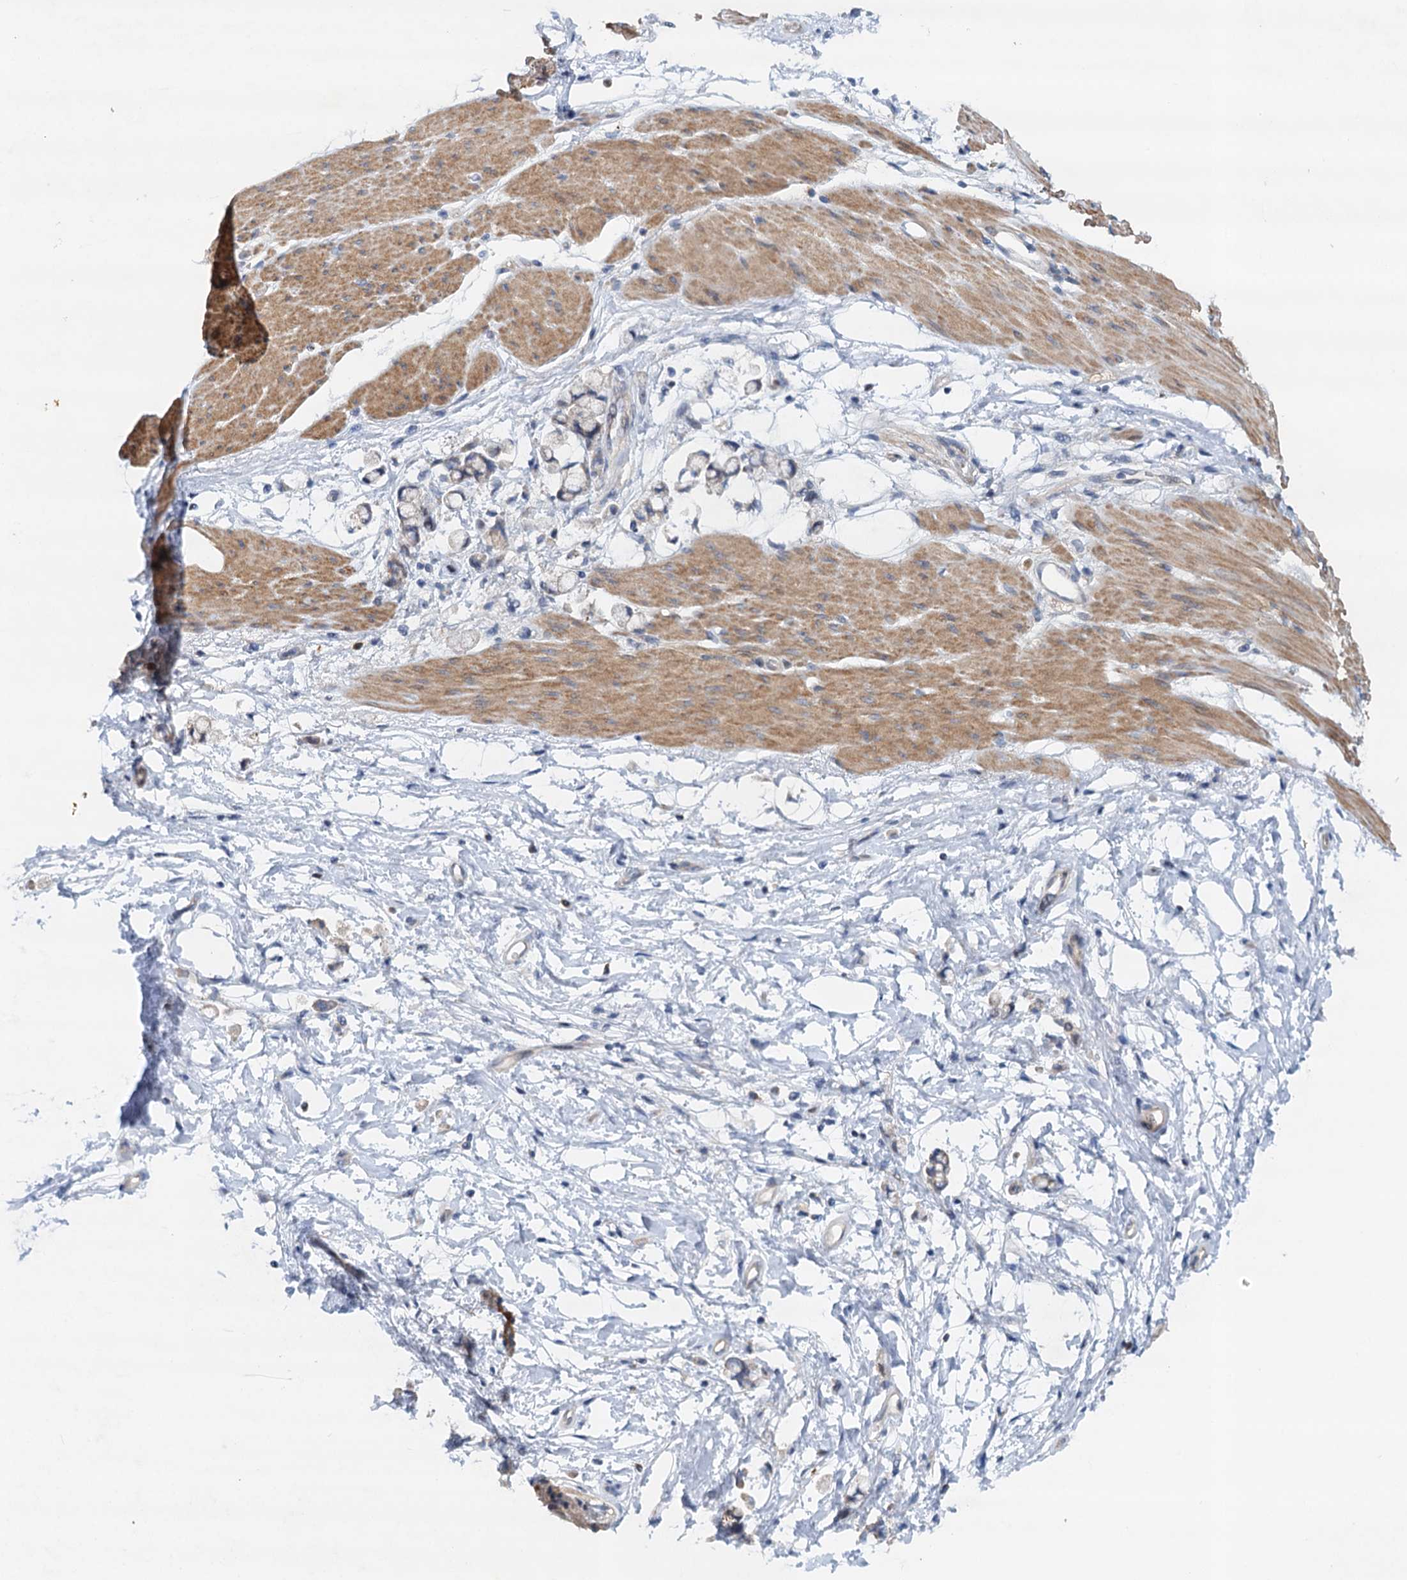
{"staining": {"intensity": "negative", "quantity": "none", "location": "none"}, "tissue": "stomach cancer", "cell_type": "Tumor cells", "image_type": "cancer", "snomed": [{"axis": "morphology", "description": "Adenocarcinoma, NOS"}, {"axis": "topography", "description": "Stomach"}], "caption": "High power microscopy image of an immunohistochemistry (IHC) histopathology image of stomach cancer (adenocarcinoma), revealing no significant staining in tumor cells. (DAB immunohistochemistry (IHC) with hematoxylin counter stain).", "gene": "NBEA", "patient": {"sex": "female", "age": 60}}